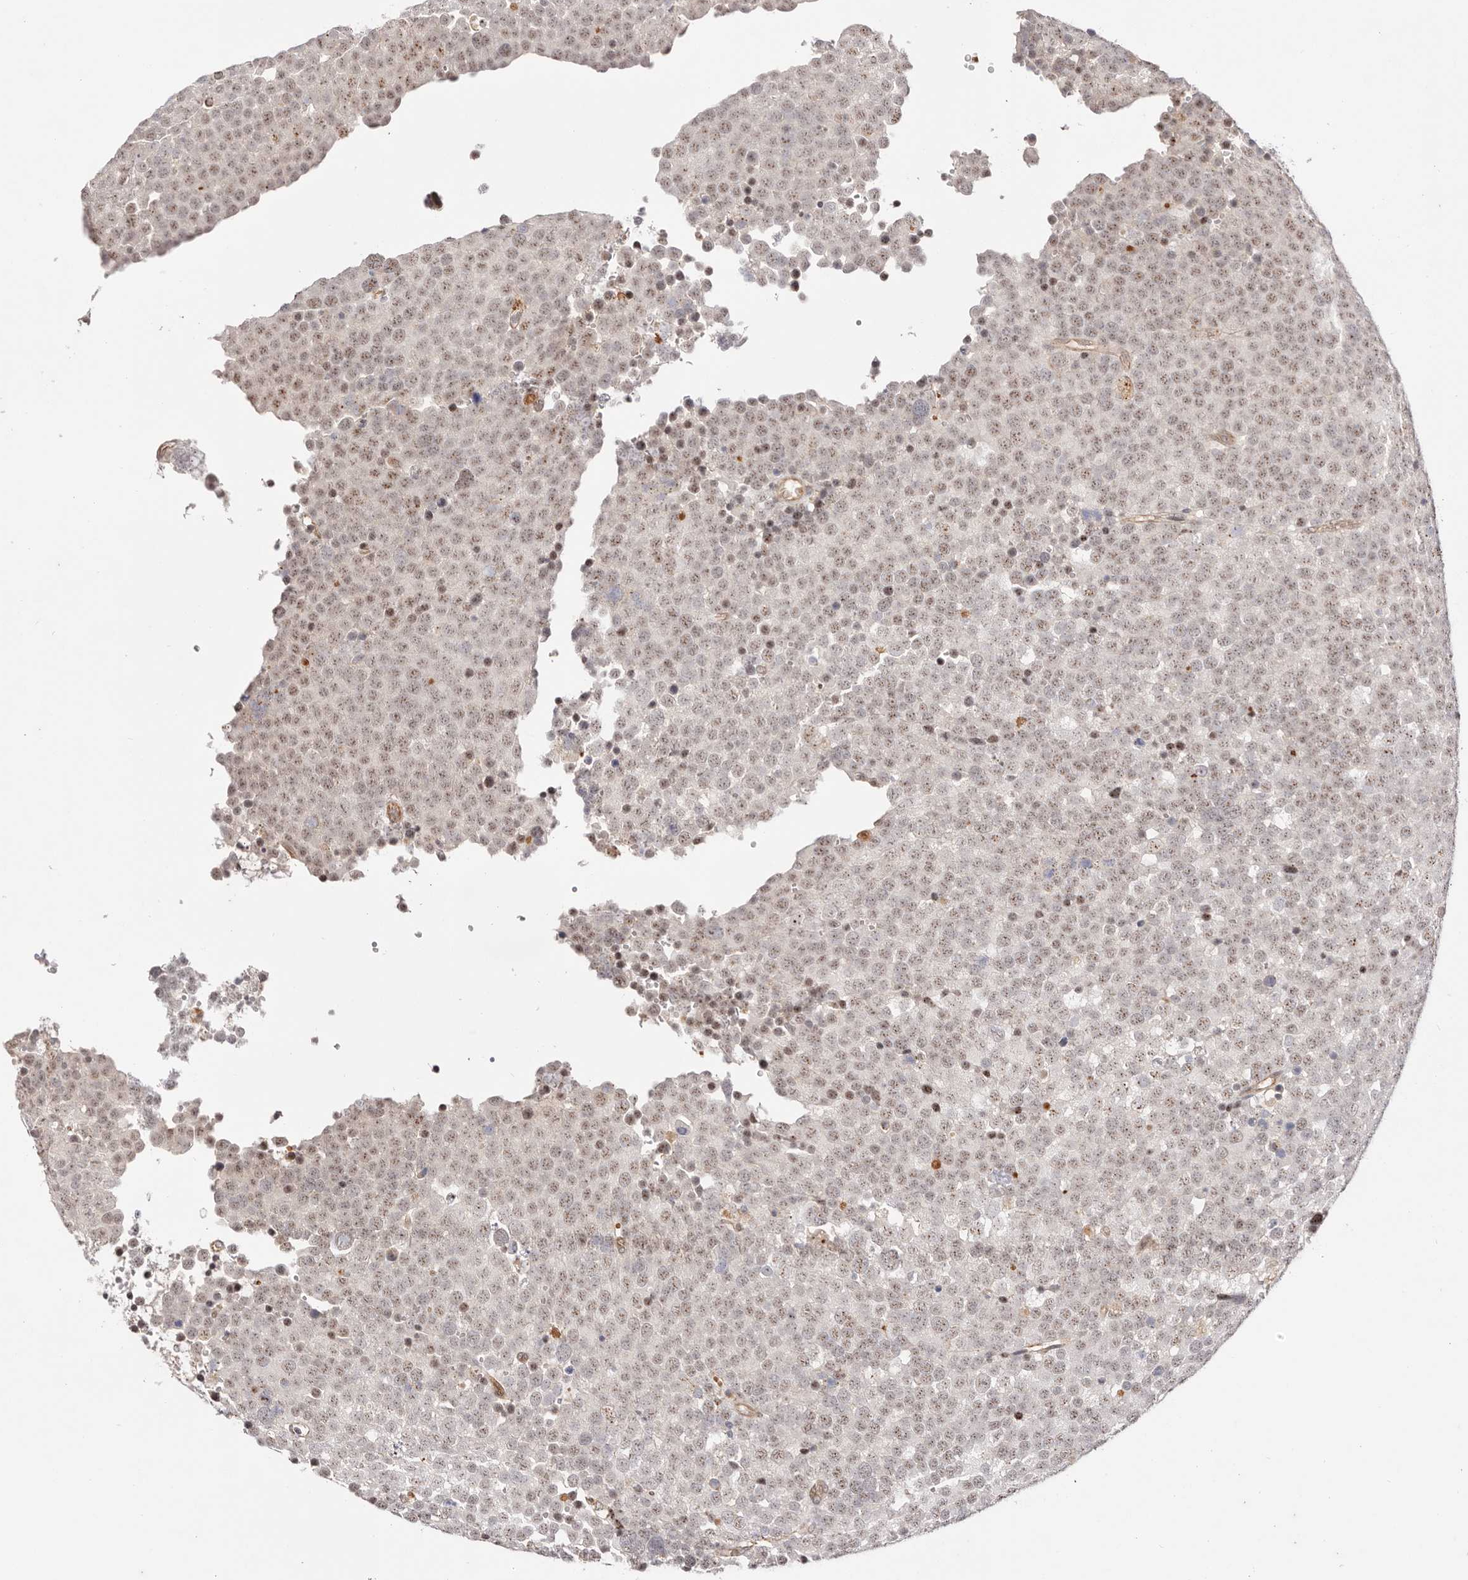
{"staining": {"intensity": "moderate", "quantity": ">75%", "location": "nuclear"}, "tissue": "testis cancer", "cell_type": "Tumor cells", "image_type": "cancer", "snomed": [{"axis": "morphology", "description": "Seminoma, NOS"}, {"axis": "topography", "description": "Testis"}], "caption": "The image reveals a brown stain indicating the presence of a protein in the nuclear of tumor cells in testis cancer (seminoma).", "gene": "WRN", "patient": {"sex": "male", "age": 71}}